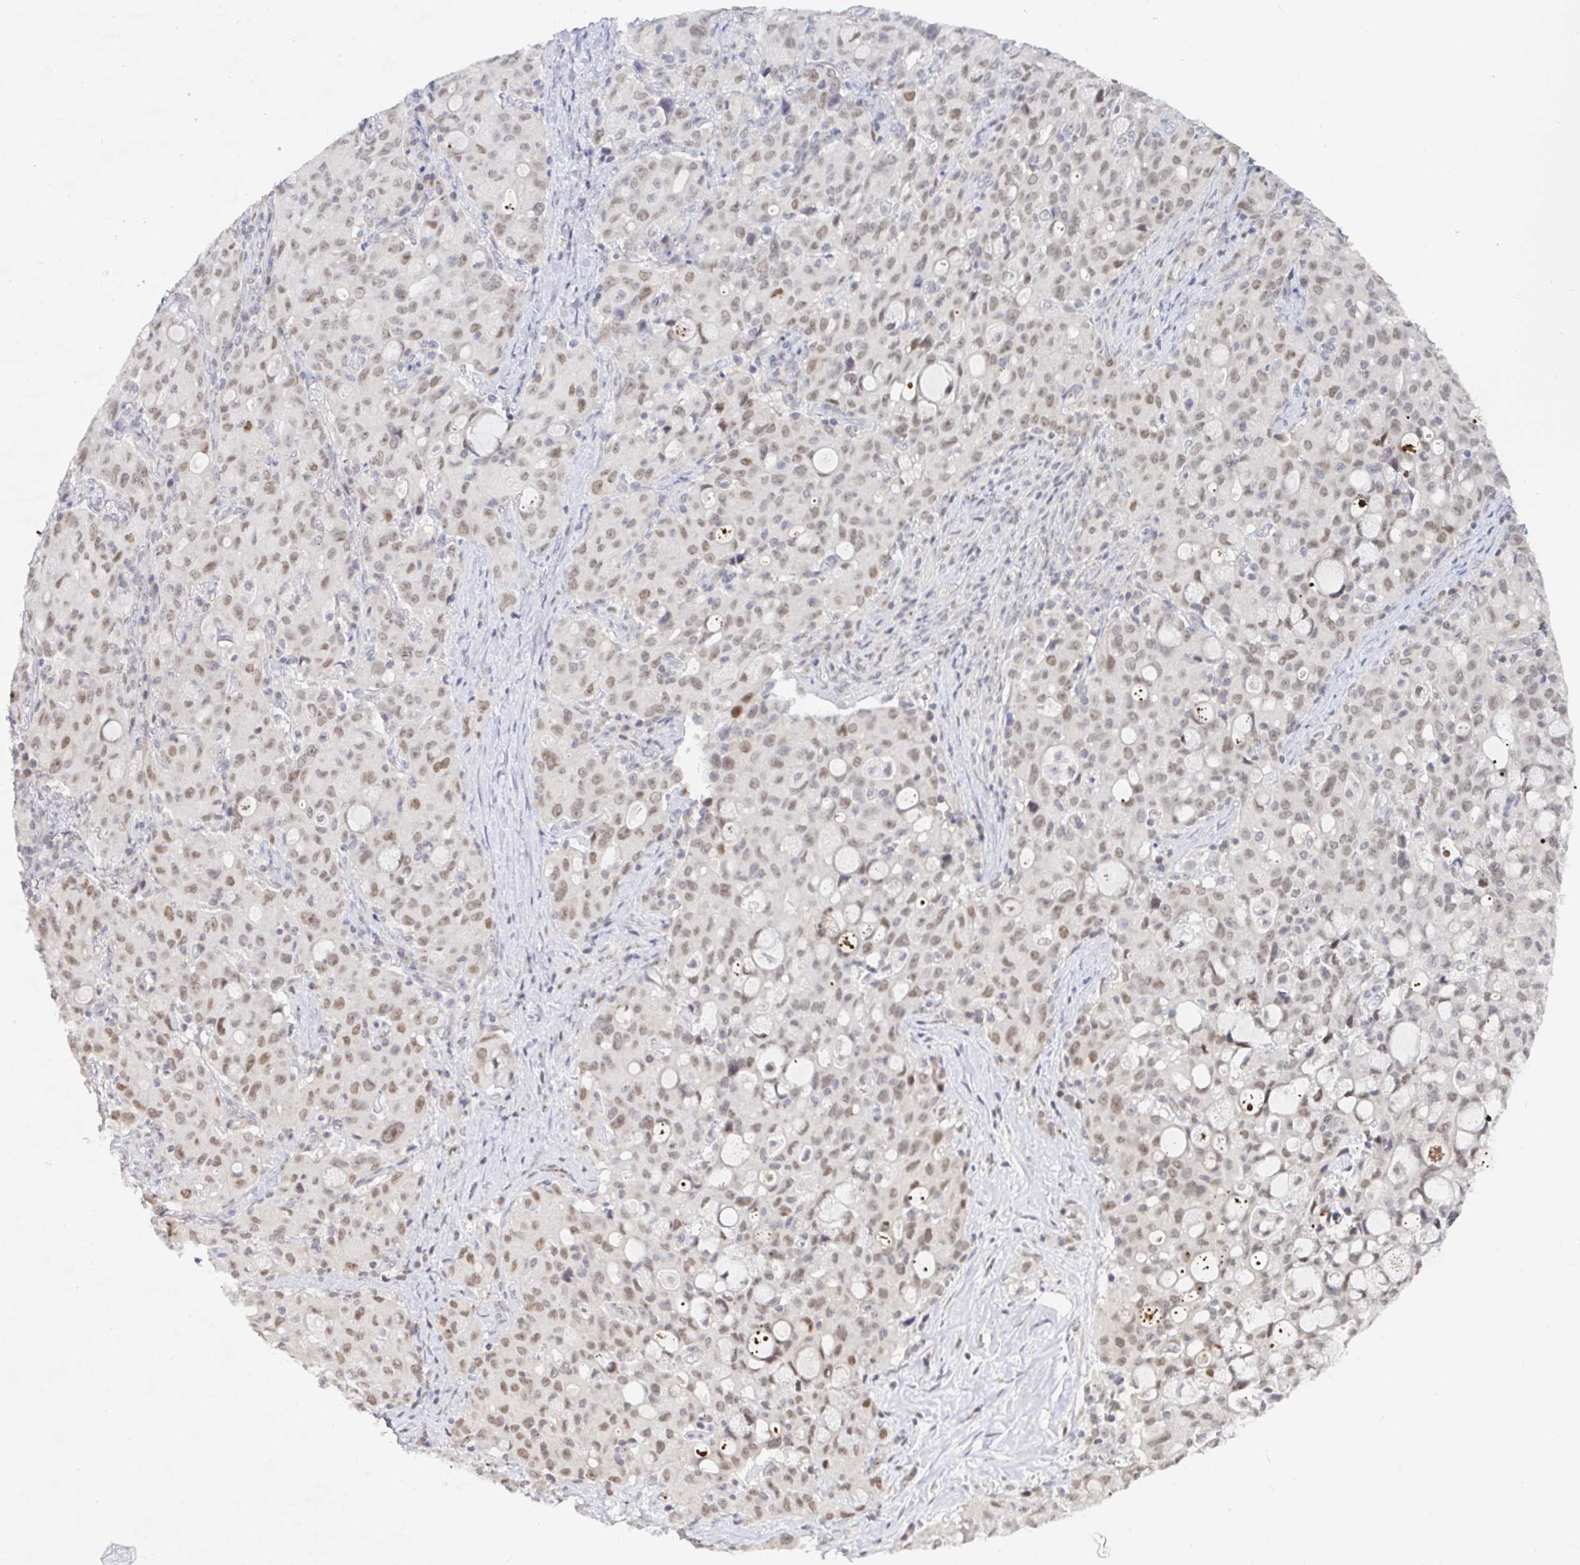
{"staining": {"intensity": "moderate", "quantity": ">75%", "location": "nuclear"}, "tissue": "lung cancer", "cell_type": "Tumor cells", "image_type": "cancer", "snomed": [{"axis": "morphology", "description": "Adenocarcinoma, NOS"}, {"axis": "topography", "description": "Lung"}], "caption": "The image exhibits staining of lung adenocarcinoma, revealing moderate nuclear protein positivity (brown color) within tumor cells.", "gene": "CHD2", "patient": {"sex": "female", "age": 44}}